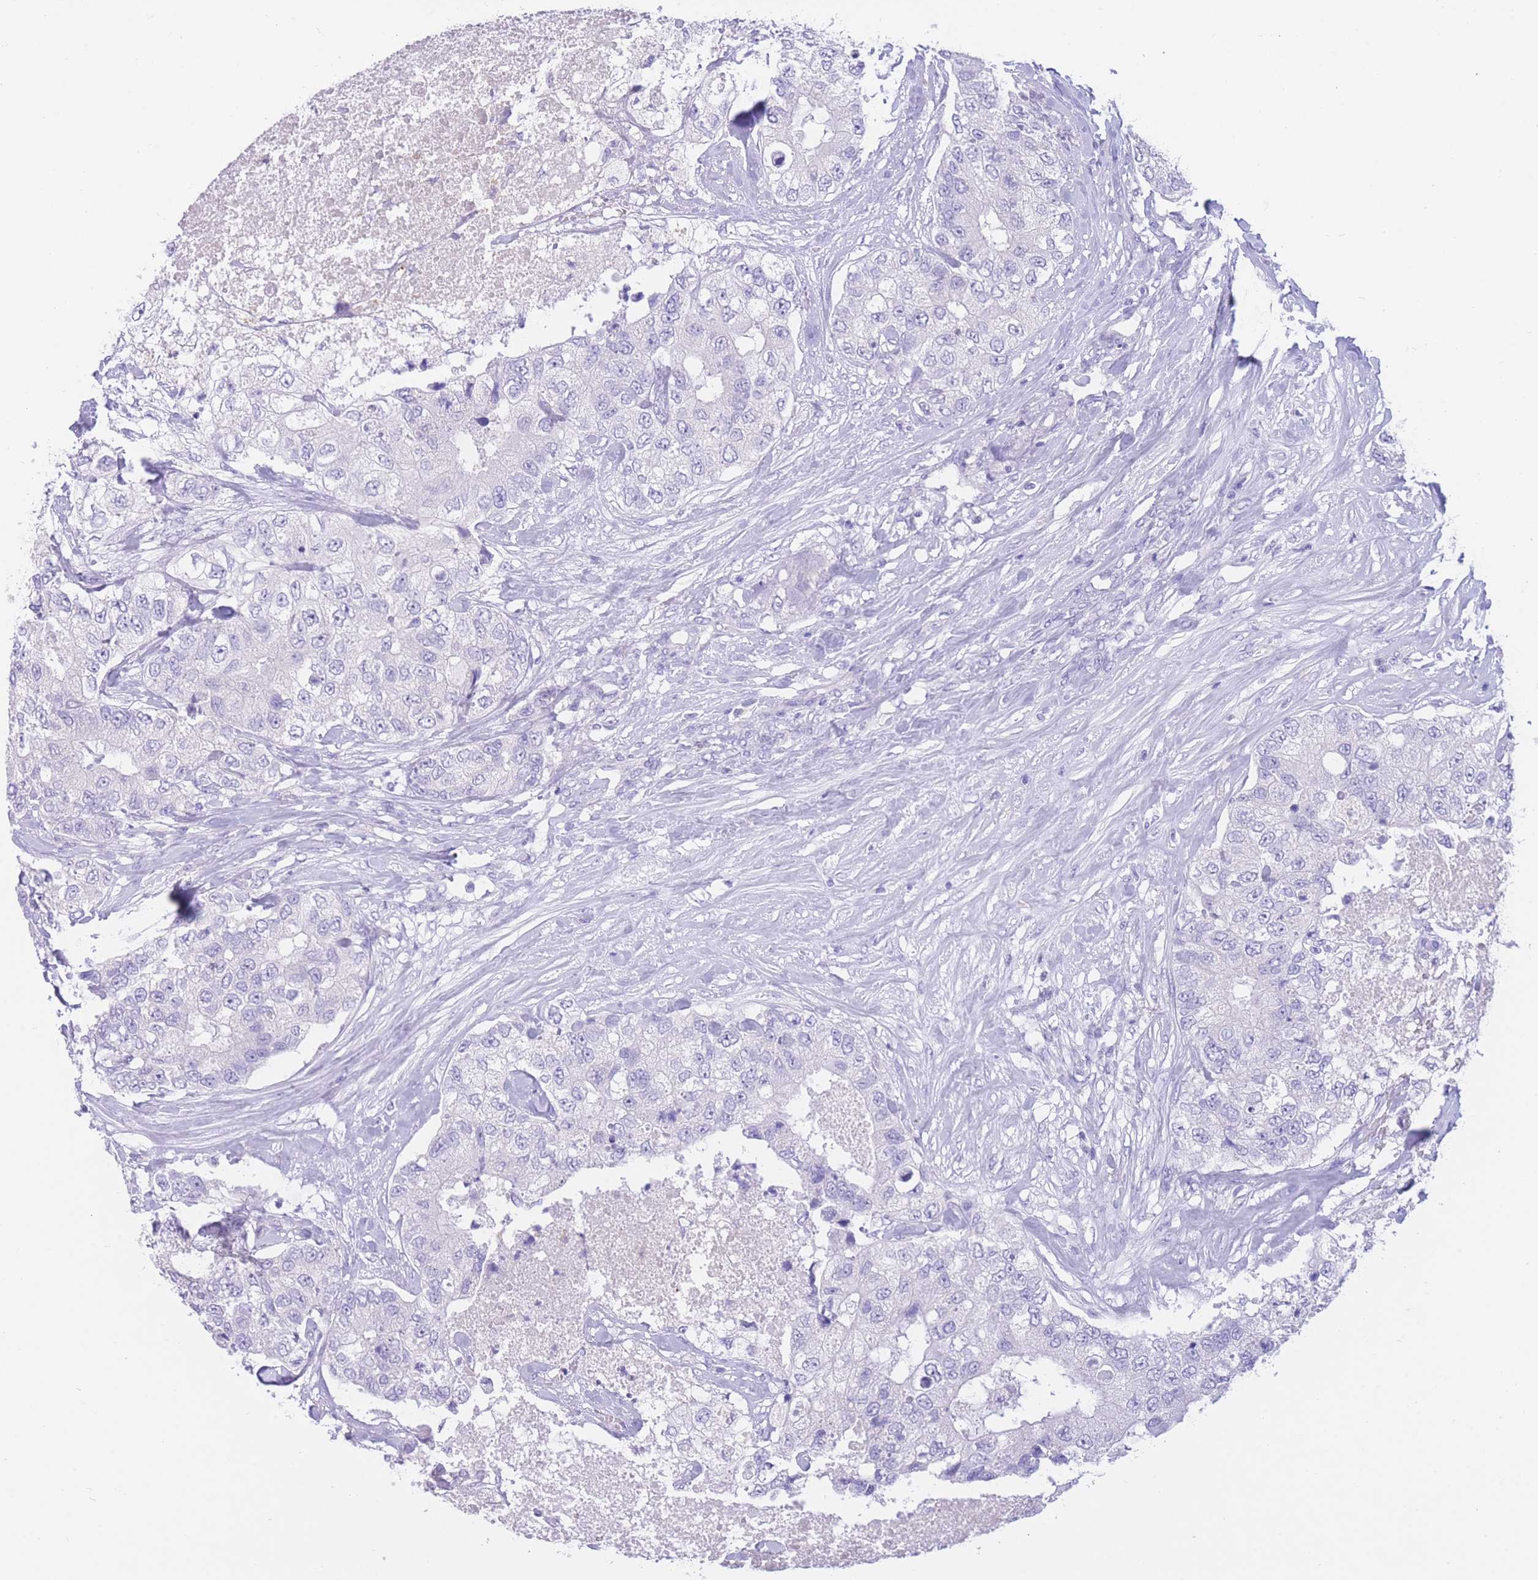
{"staining": {"intensity": "negative", "quantity": "none", "location": "none"}, "tissue": "breast cancer", "cell_type": "Tumor cells", "image_type": "cancer", "snomed": [{"axis": "morphology", "description": "Duct carcinoma"}, {"axis": "topography", "description": "Breast"}], "caption": "High magnification brightfield microscopy of breast cancer stained with DAB (3,3'-diaminobenzidine) (brown) and counterstained with hematoxylin (blue): tumor cells show no significant staining.", "gene": "SULT1A1", "patient": {"sex": "female", "age": 62}}